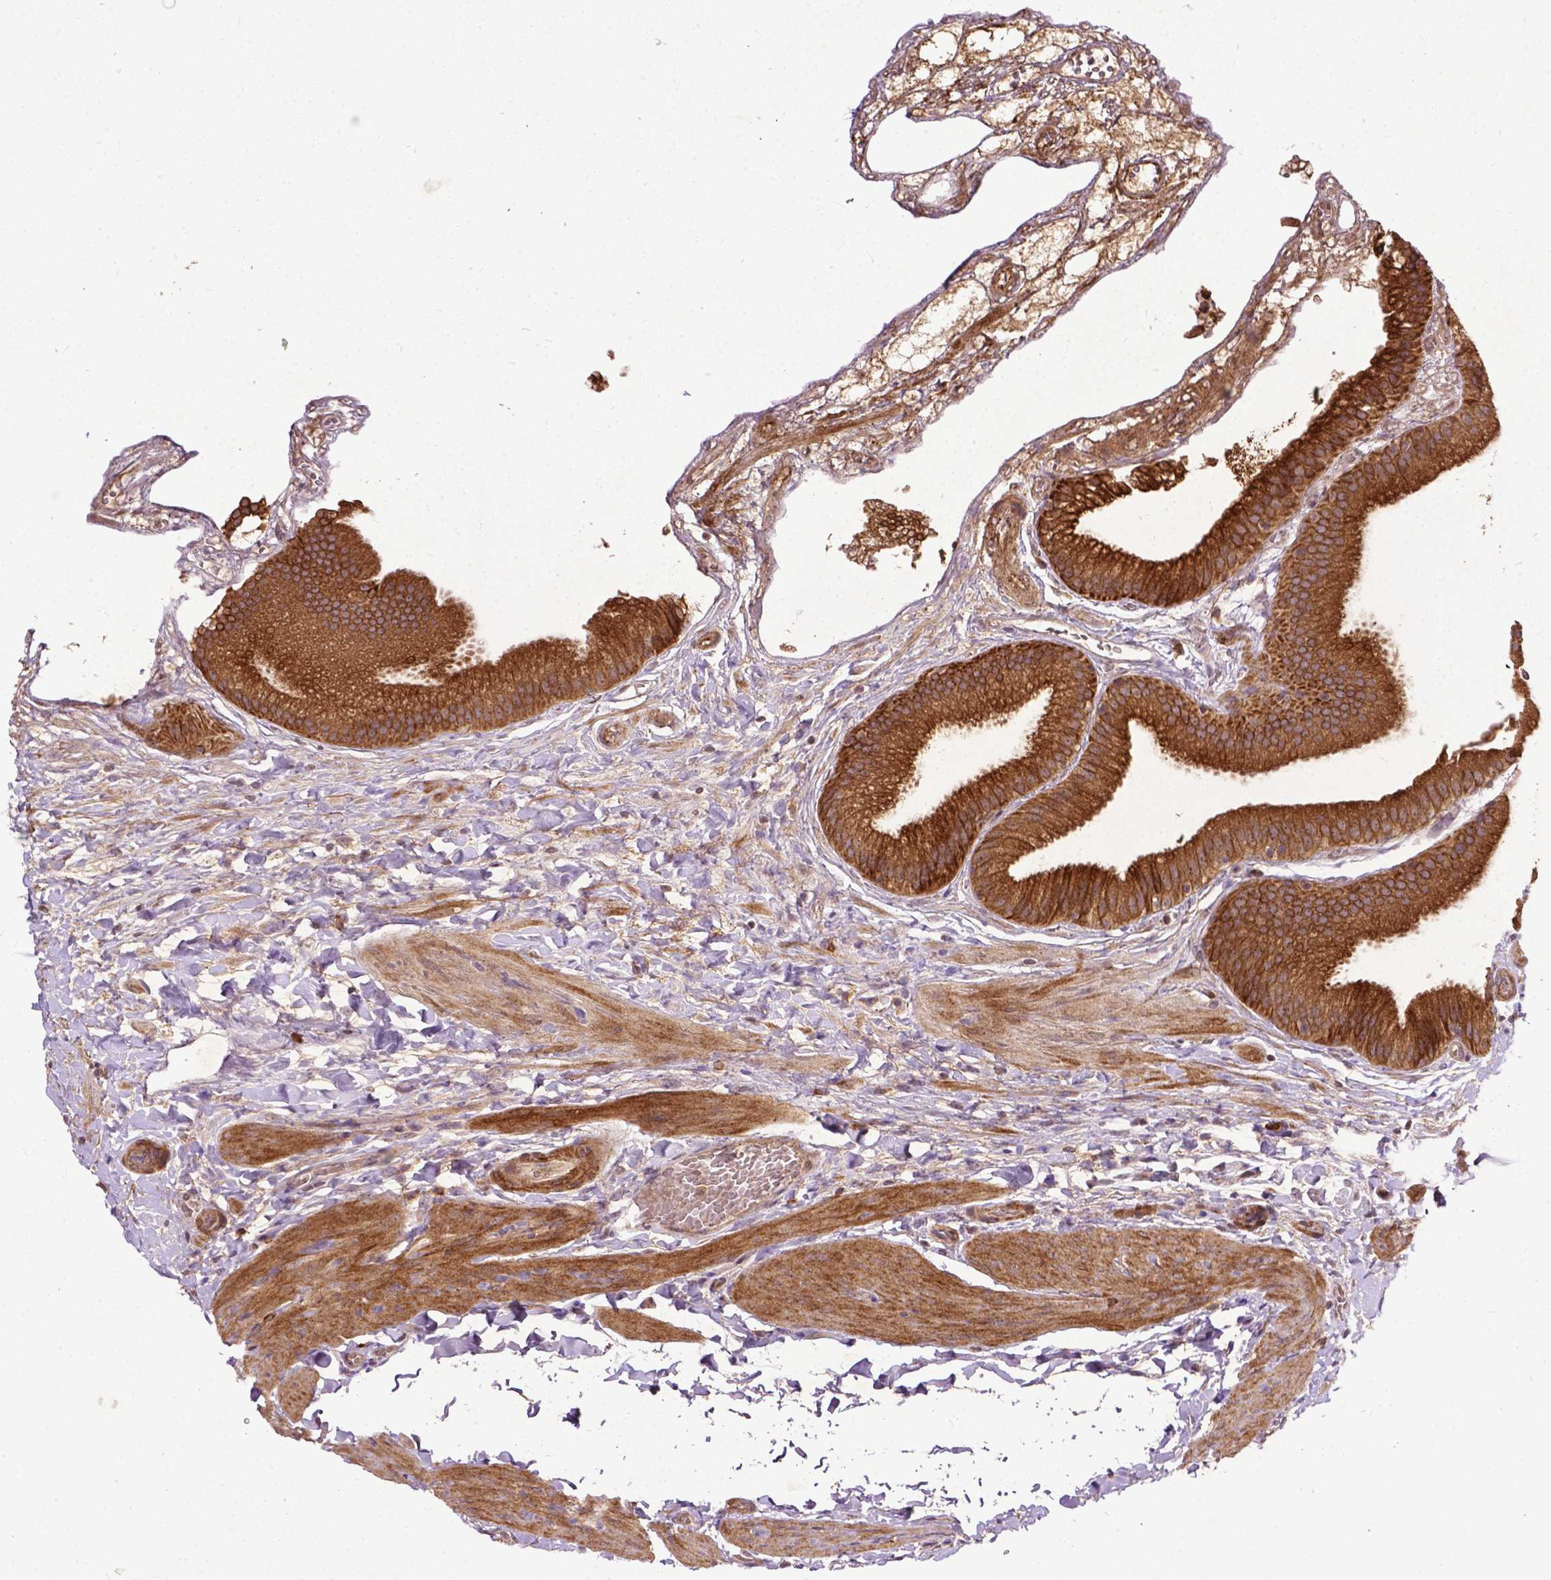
{"staining": {"intensity": "strong", "quantity": ">75%", "location": "cytoplasmic/membranous"}, "tissue": "gallbladder", "cell_type": "Glandular cells", "image_type": "normal", "snomed": [{"axis": "morphology", "description": "Normal tissue, NOS"}, {"axis": "topography", "description": "Gallbladder"}], "caption": "An image showing strong cytoplasmic/membranous positivity in about >75% of glandular cells in benign gallbladder, as visualized by brown immunohistochemical staining.", "gene": "PARP3", "patient": {"sex": "female", "age": 63}}